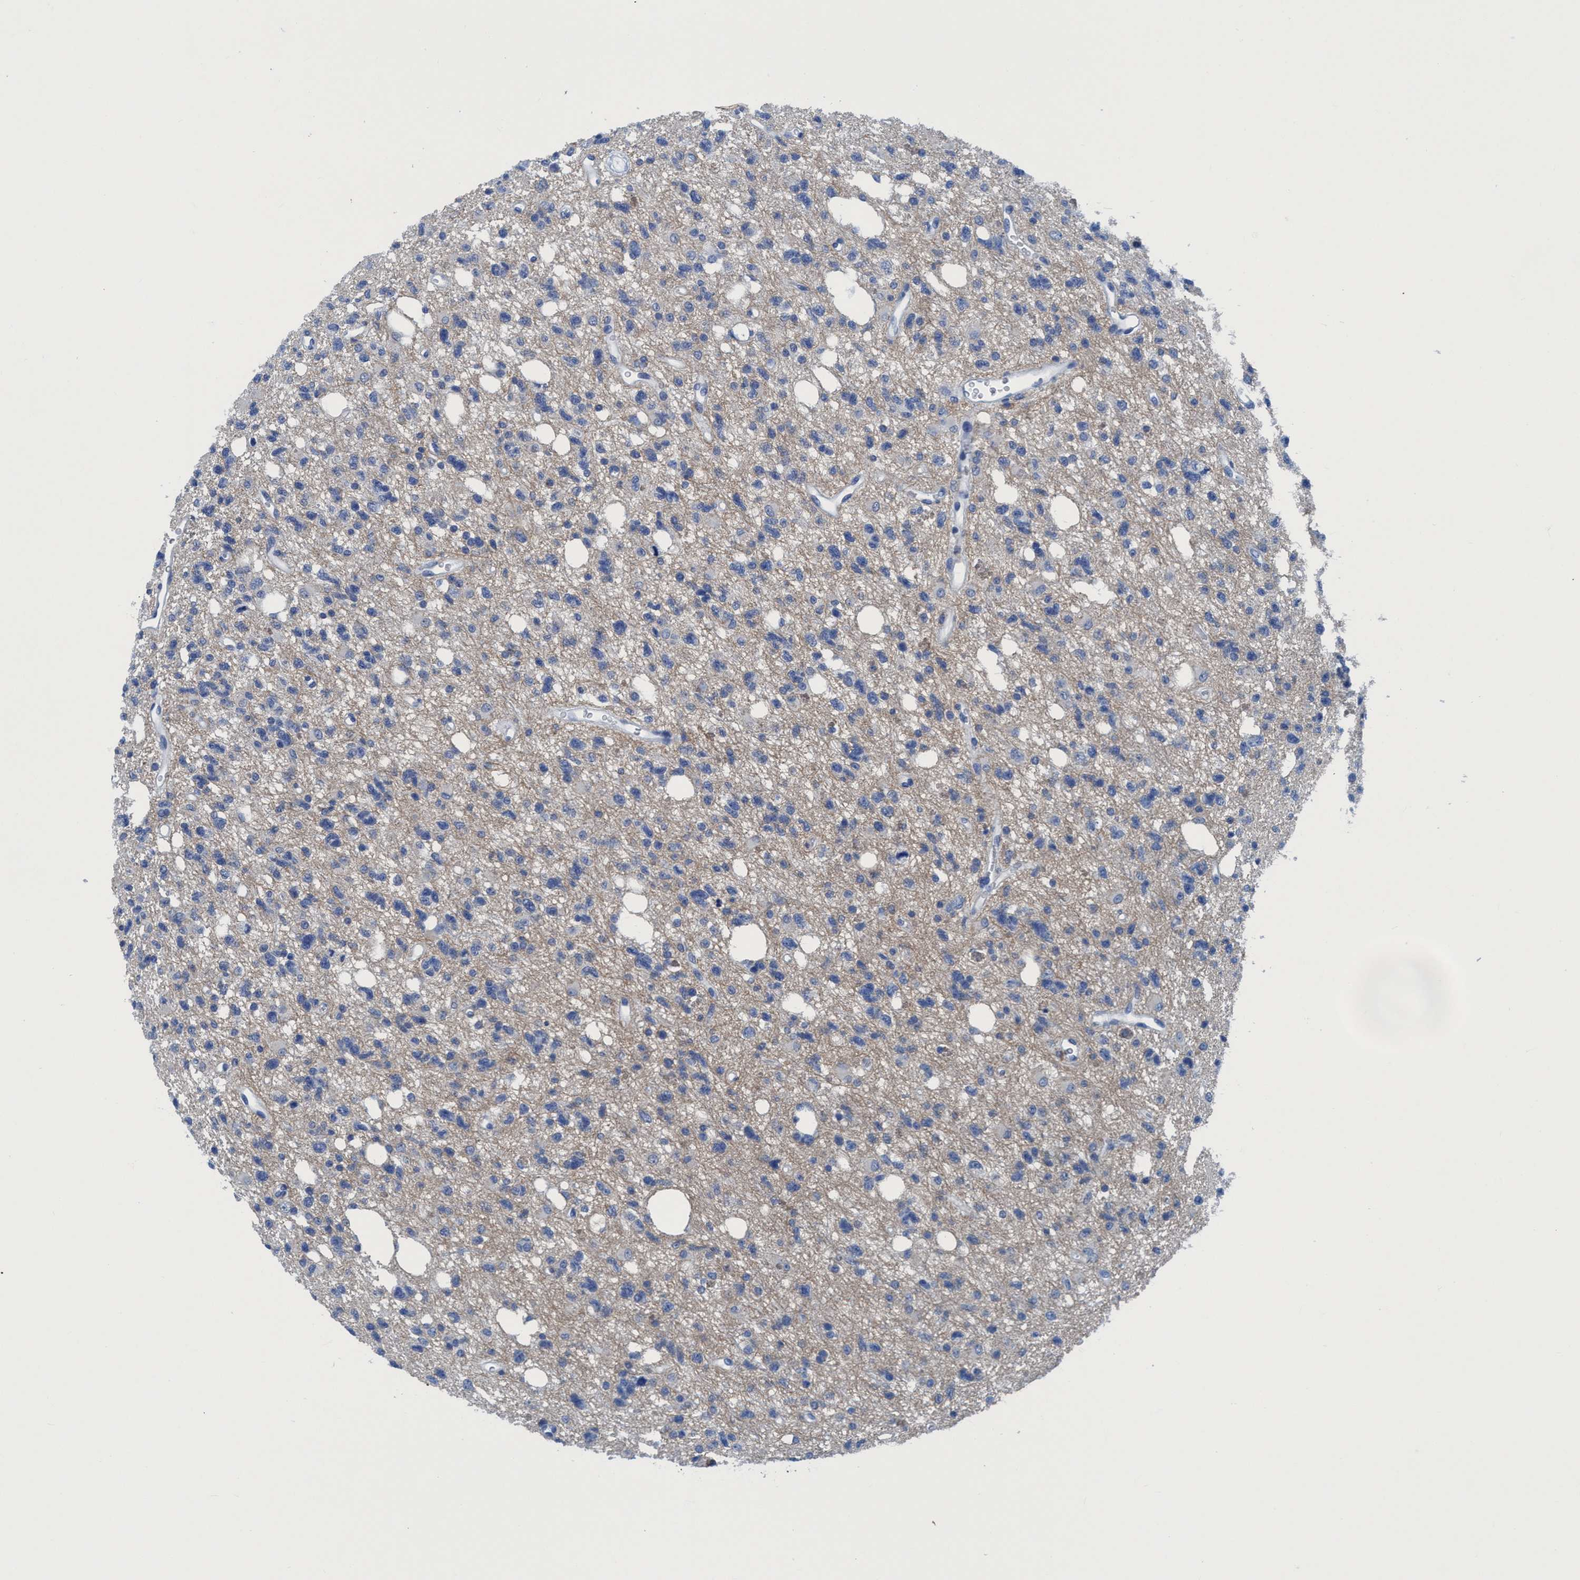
{"staining": {"intensity": "negative", "quantity": "none", "location": "none"}, "tissue": "glioma", "cell_type": "Tumor cells", "image_type": "cancer", "snomed": [{"axis": "morphology", "description": "Glioma, malignant, High grade"}, {"axis": "topography", "description": "Brain"}], "caption": "Immunohistochemistry (IHC) of glioma reveals no staining in tumor cells.", "gene": "DNAI1", "patient": {"sex": "female", "age": 62}}